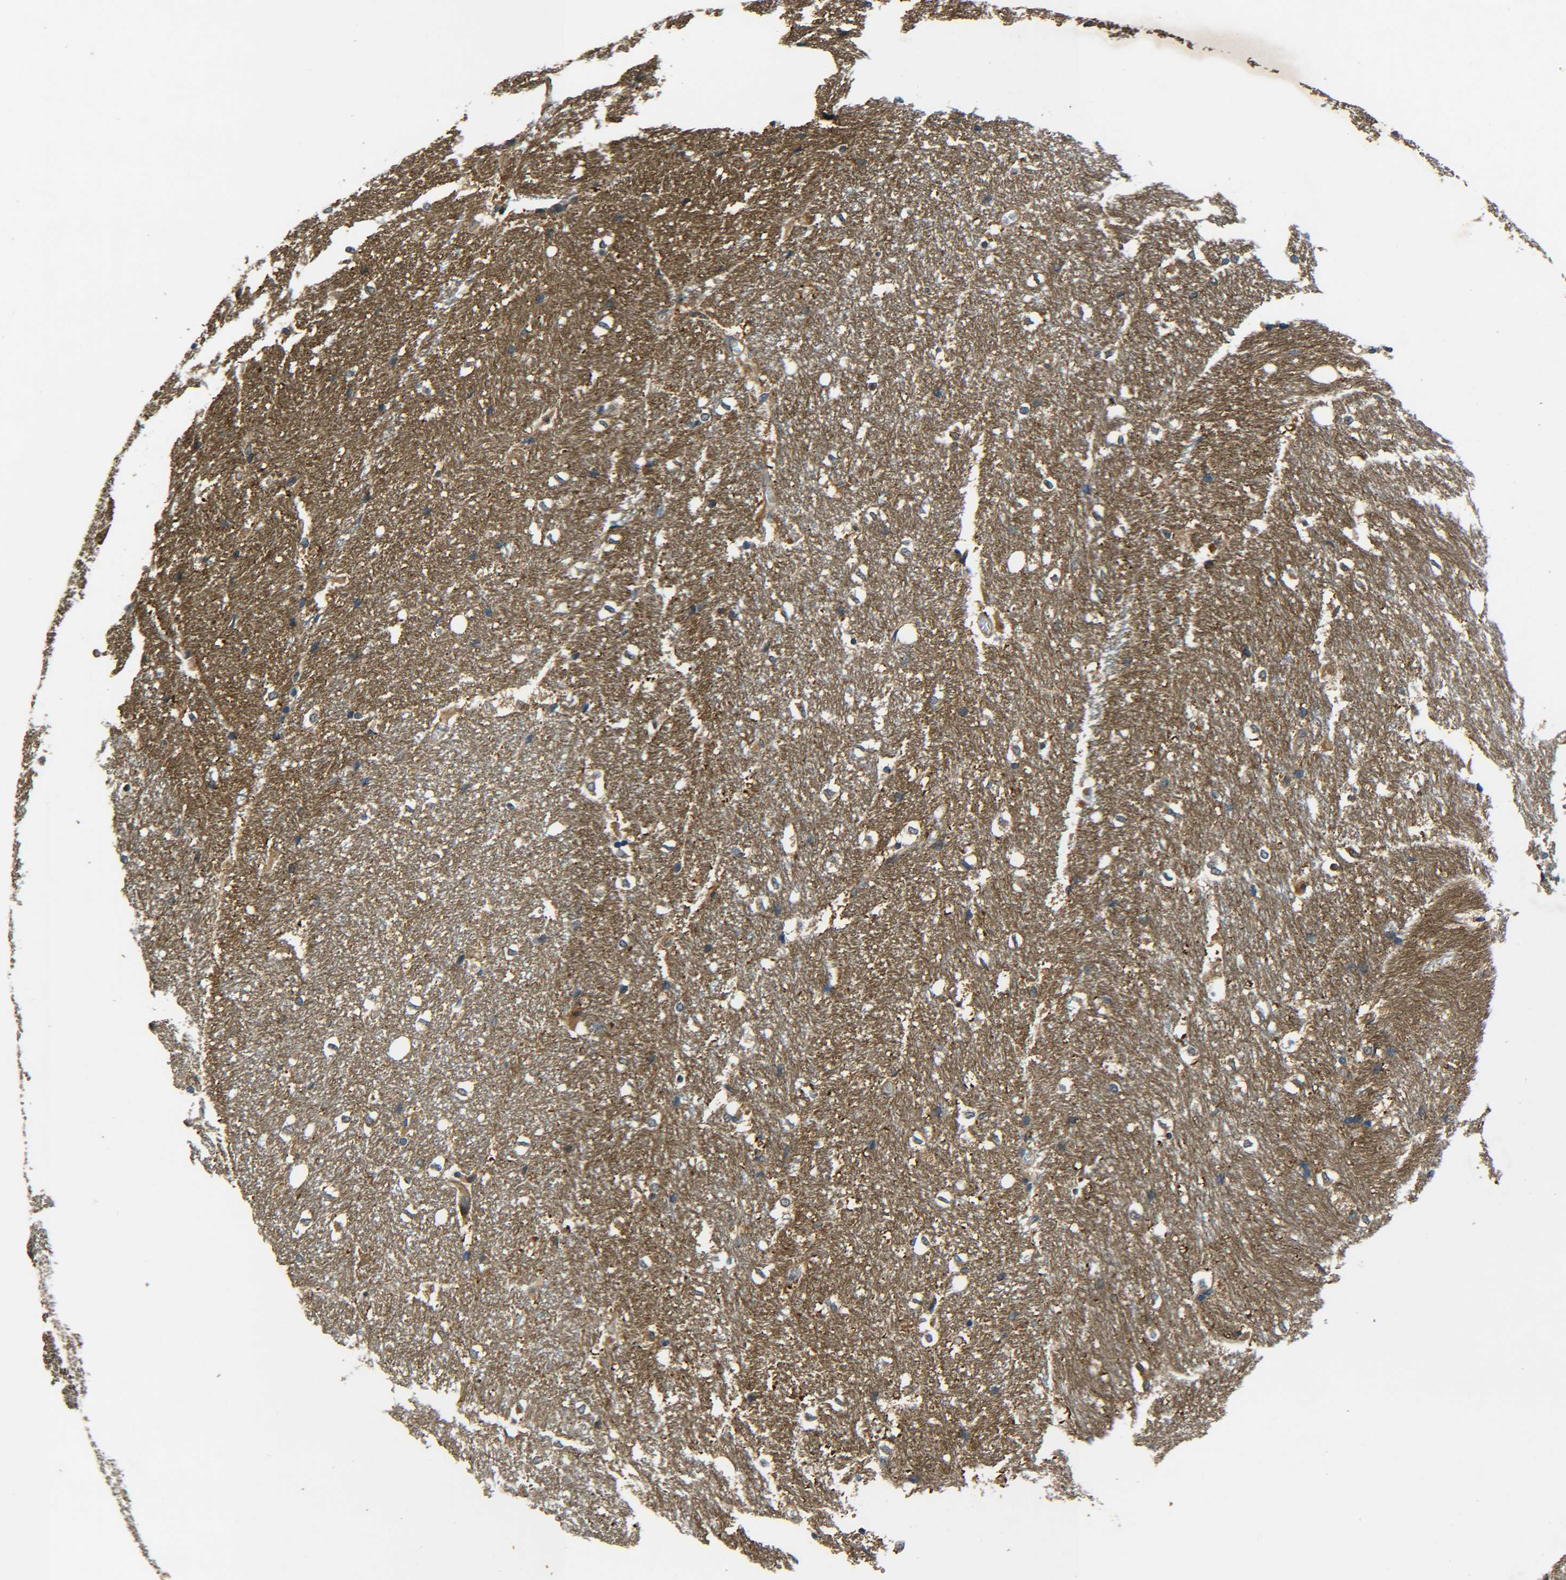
{"staining": {"intensity": "moderate", "quantity": "<25%", "location": "cytoplasmic/membranous"}, "tissue": "hippocampus", "cell_type": "Glial cells", "image_type": "normal", "snomed": [{"axis": "morphology", "description": "Normal tissue, NOS"}, {"axis": "topography", "description": "Hippocampus"}], "caption": "The photomicrograph shows staining of benign hippocampus, revealing moderate cytoplasmic/membranous protein expression (brown color) within glial cells. The protein of interest is shown in brown color, while the nuclei are stained blue.", "gene": "PREB", "patient": {"sex": "female", "age": 19}}